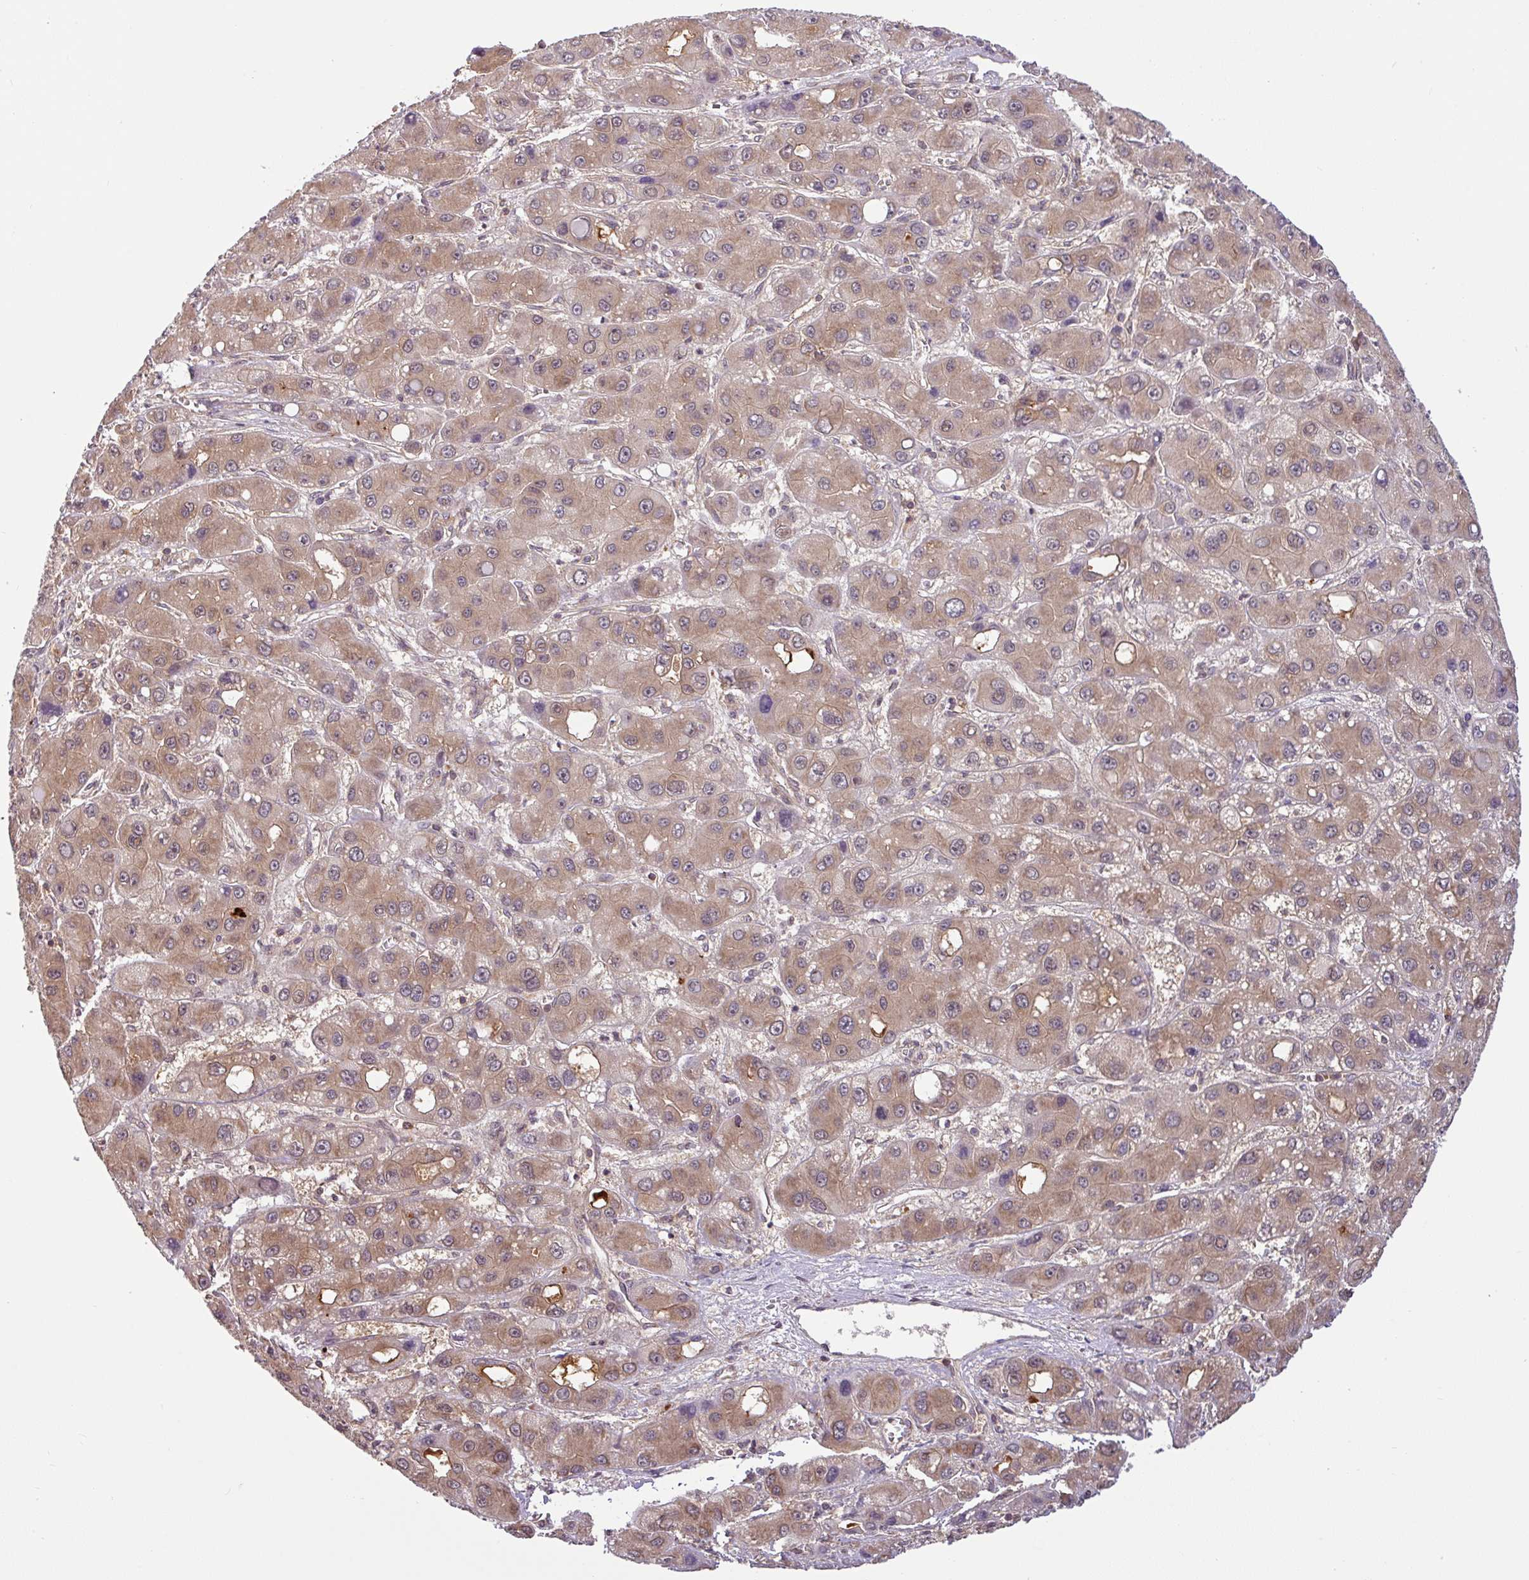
{"staining": {"intensity": "weak", "quantity": ">75%", "location": "cytoplasmic/membranous"}, "tissue": "liver cancer", "cell_type": "Tumor cells", "image_type": "cancer", "snomed": [{"axis": "morphology", "description": "Carcinoma, Hepatocellular, NOS"}, {"axis": "topography", "description": "Liver"}], "caption": "Immunohistochemistry (IHC) staining of liver cancer, which exhibits low levels of weak cytoplasmic/membranous positivity in approximately >75% of tumor cells indicating weak cytoplasmic/membranous protein expression. The staining was performed using DAB (brown) for protein detection and nuclei were counterstained in hematoxylin (blue).", "gene": "SHB", "patient": {"sex": "male", "age": 55}}